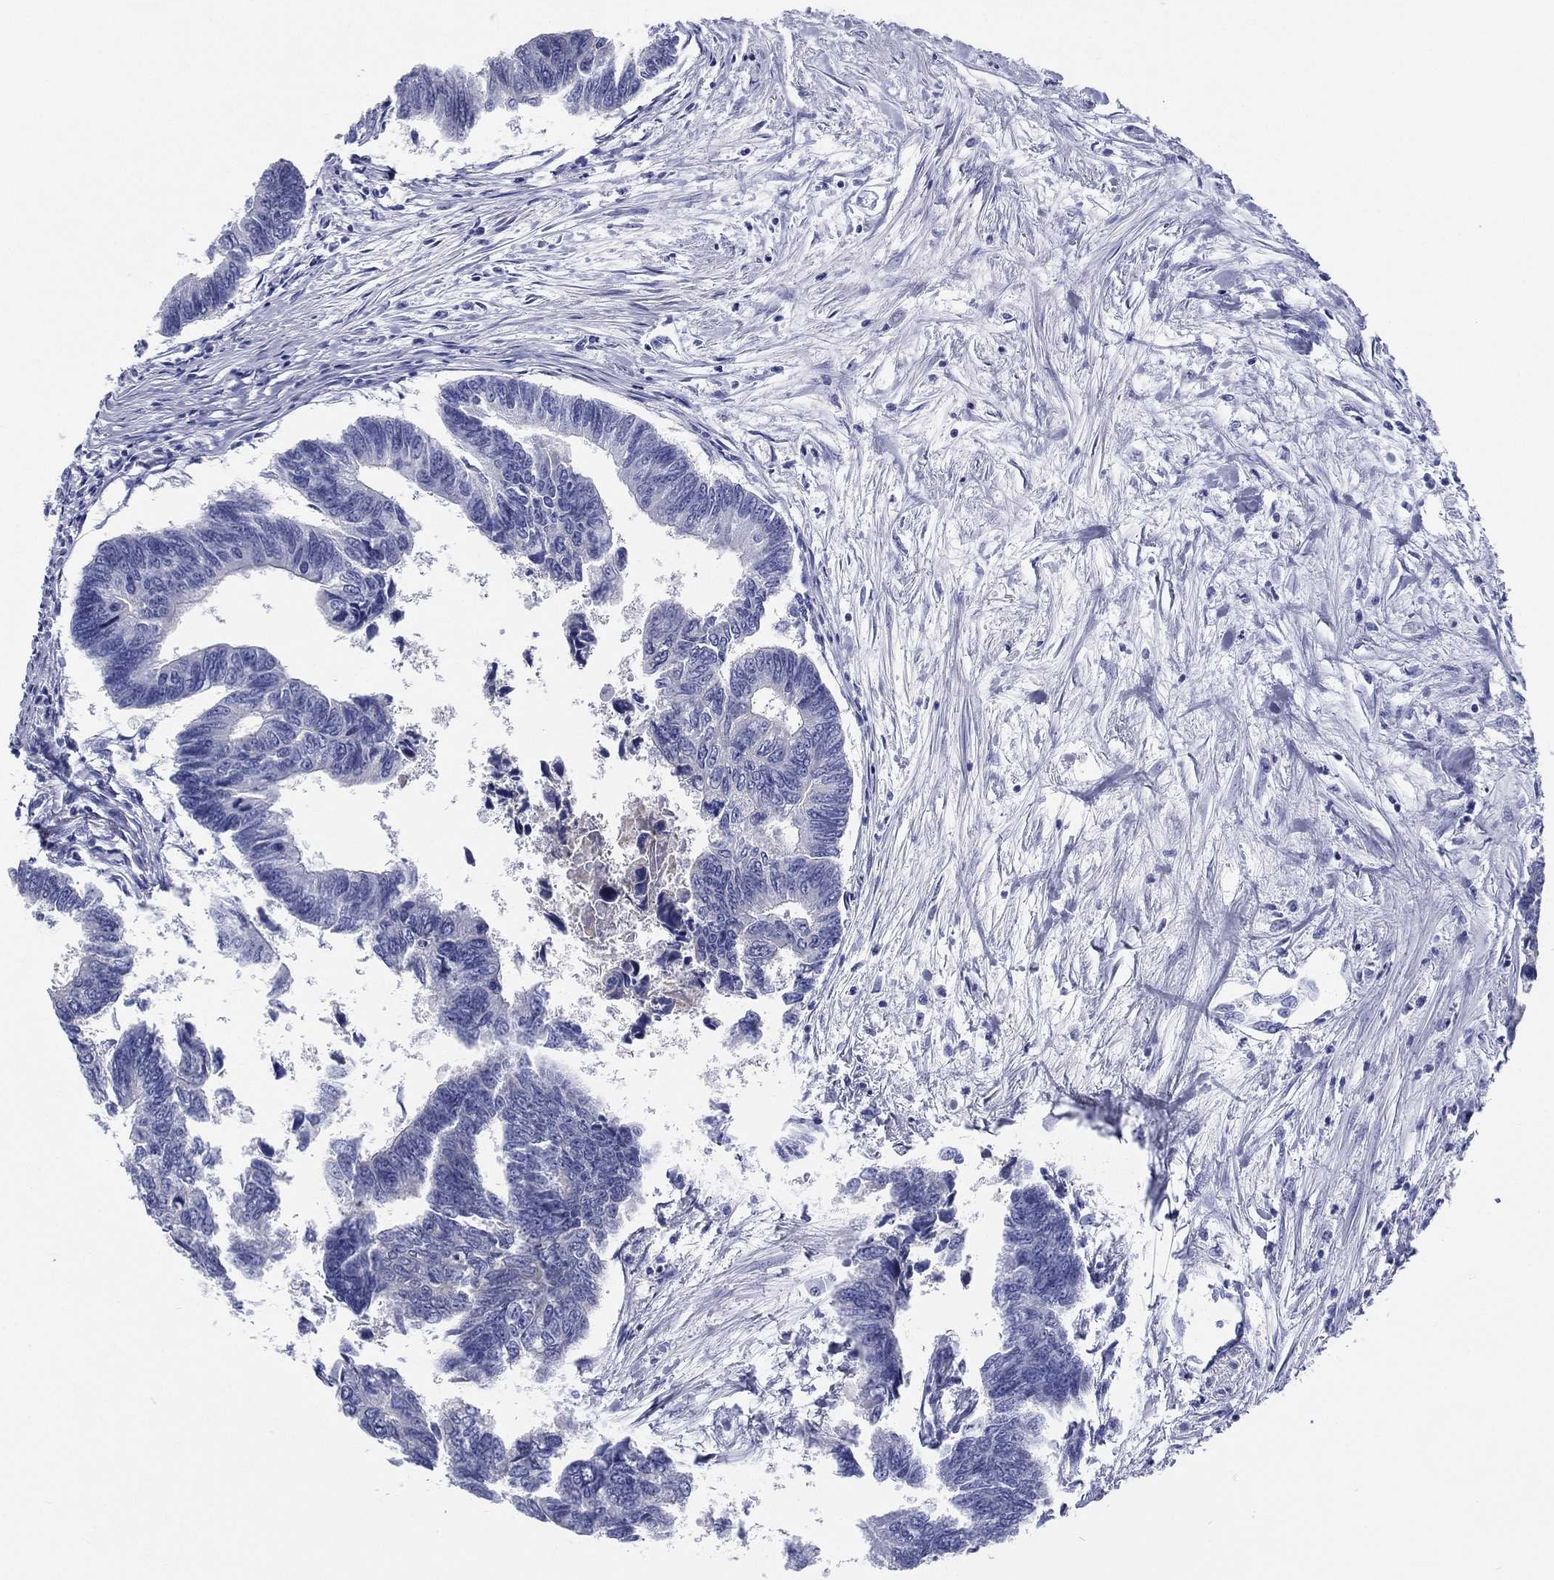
{"staining": {"intensity": "negative", "quantity": "none", "location": "none"}, "tissue": "colorectal cancer", "cell_type": "Tumor cells", "image_type": "cancer", "snomed": [{"axis": "morphology", "description": "Adenocarcinoma, NOS"}, {"axis": "topography", "description": "Colon"}], "caption": "Colorectal cancer (adenocarcinoma) was stained to show a protein in brown. There is no significant positivity in tumor cells. The staining is performed using DAB (3,3'-diaminobenzidine) brown chromogen with nuclei counter-stained in using hematoxylin.", "gene": "RSPH4A", "patient": {"sex": "female", "age": 65}}